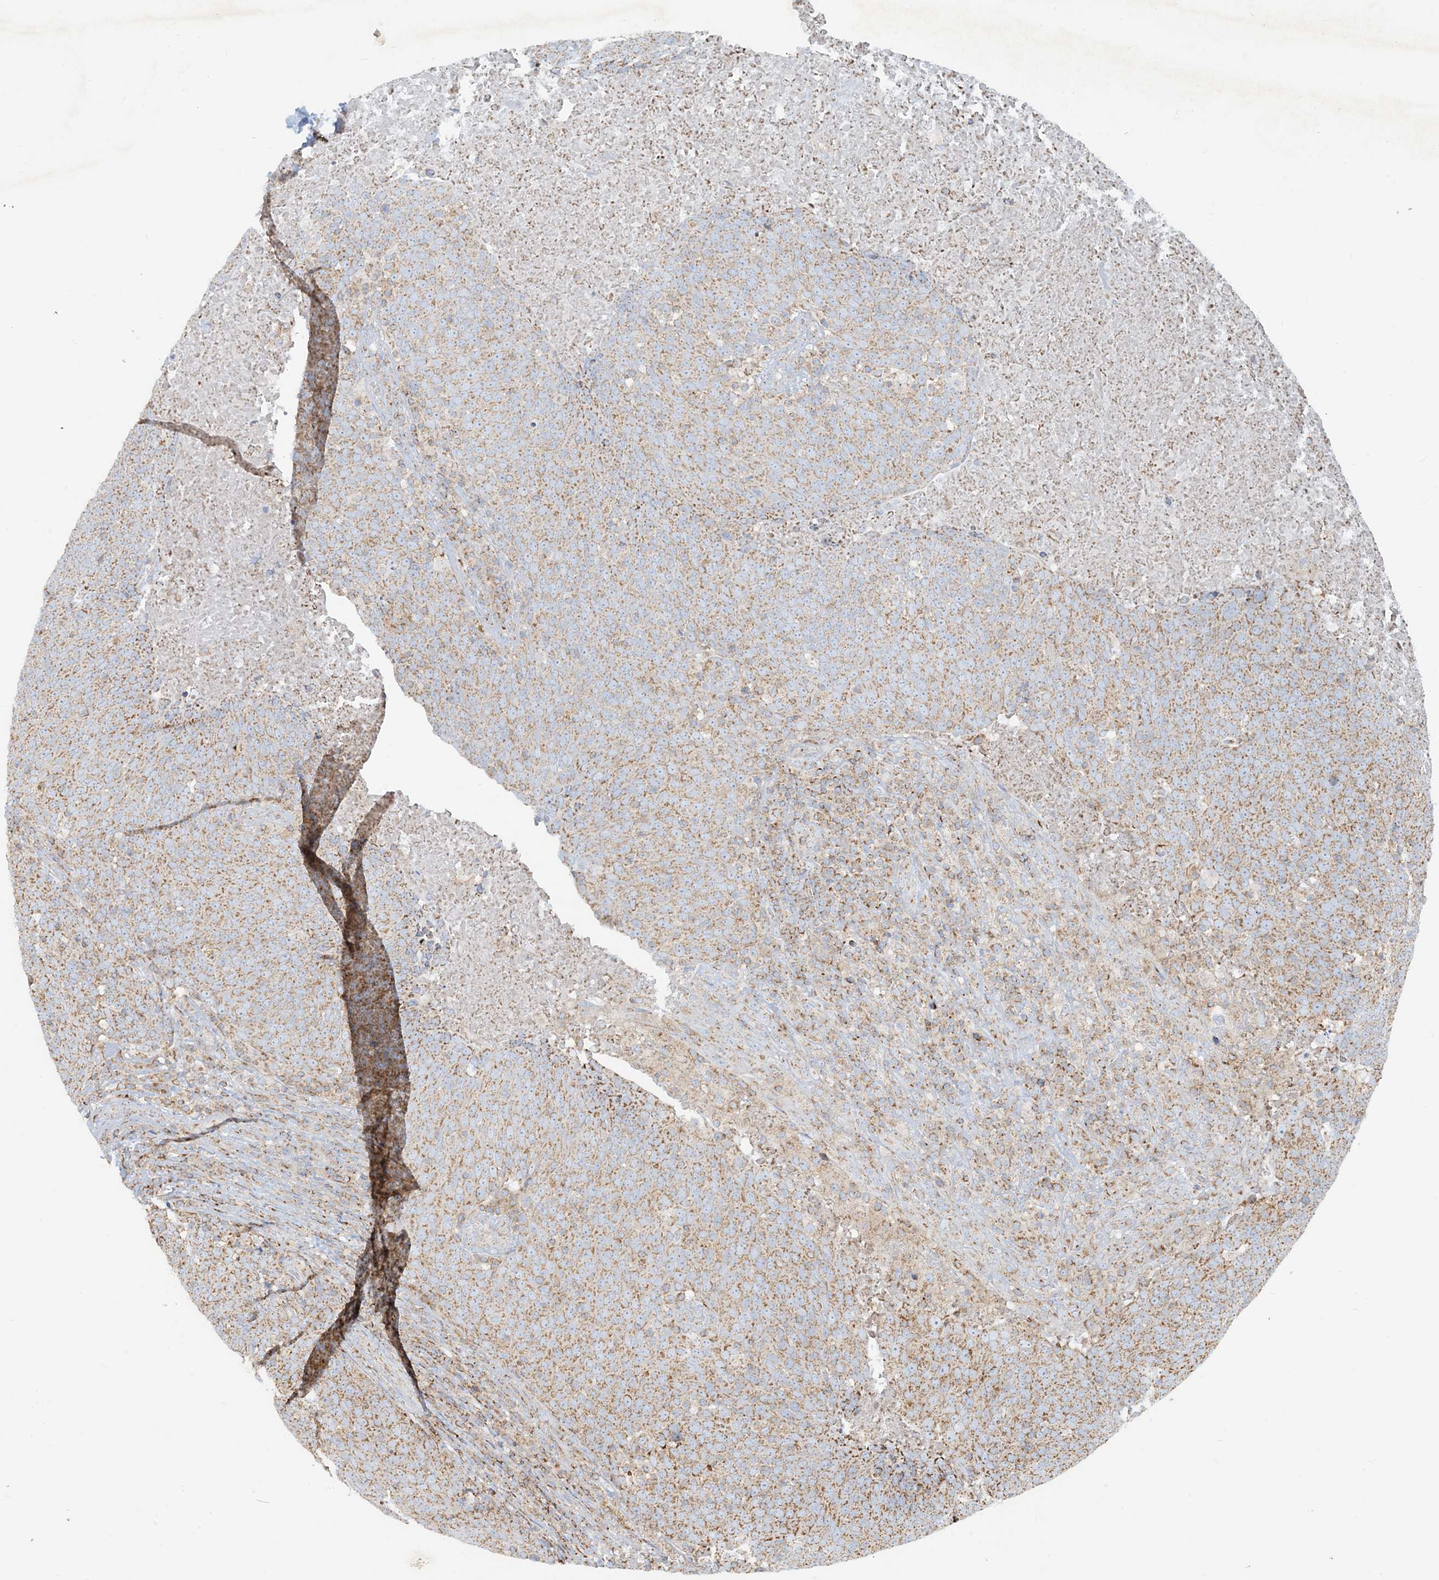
{"staining": {"intensity": "moderate", "quantity": ">75%", "location": "cytoplasmic/membranous"}, "tissue": "head and neck cancer", "cell_type": "Tumor cells", "image_type": "cancer", "snomed": [{"axis": "morphology", "description": "Squamous cell carcinoma, NOS"}, {"axis": "morphology", "description": "Squamous cell carcinoma, metastatic, NOS"}, {"axis": "topography", "description": "Lymph node"}, {"axis": "topography", "description": "Head-Neck"}], "caption": "Immunohistochemical staining of human head and neck cancer (metastatic squamous cell carcinoma) demonstrates moderate cytoplasmic/membranous protein positivity in approximately >75% of tumor cells.", "gene": "BEND4", "patient": {"sex": "male", "age": 62}}